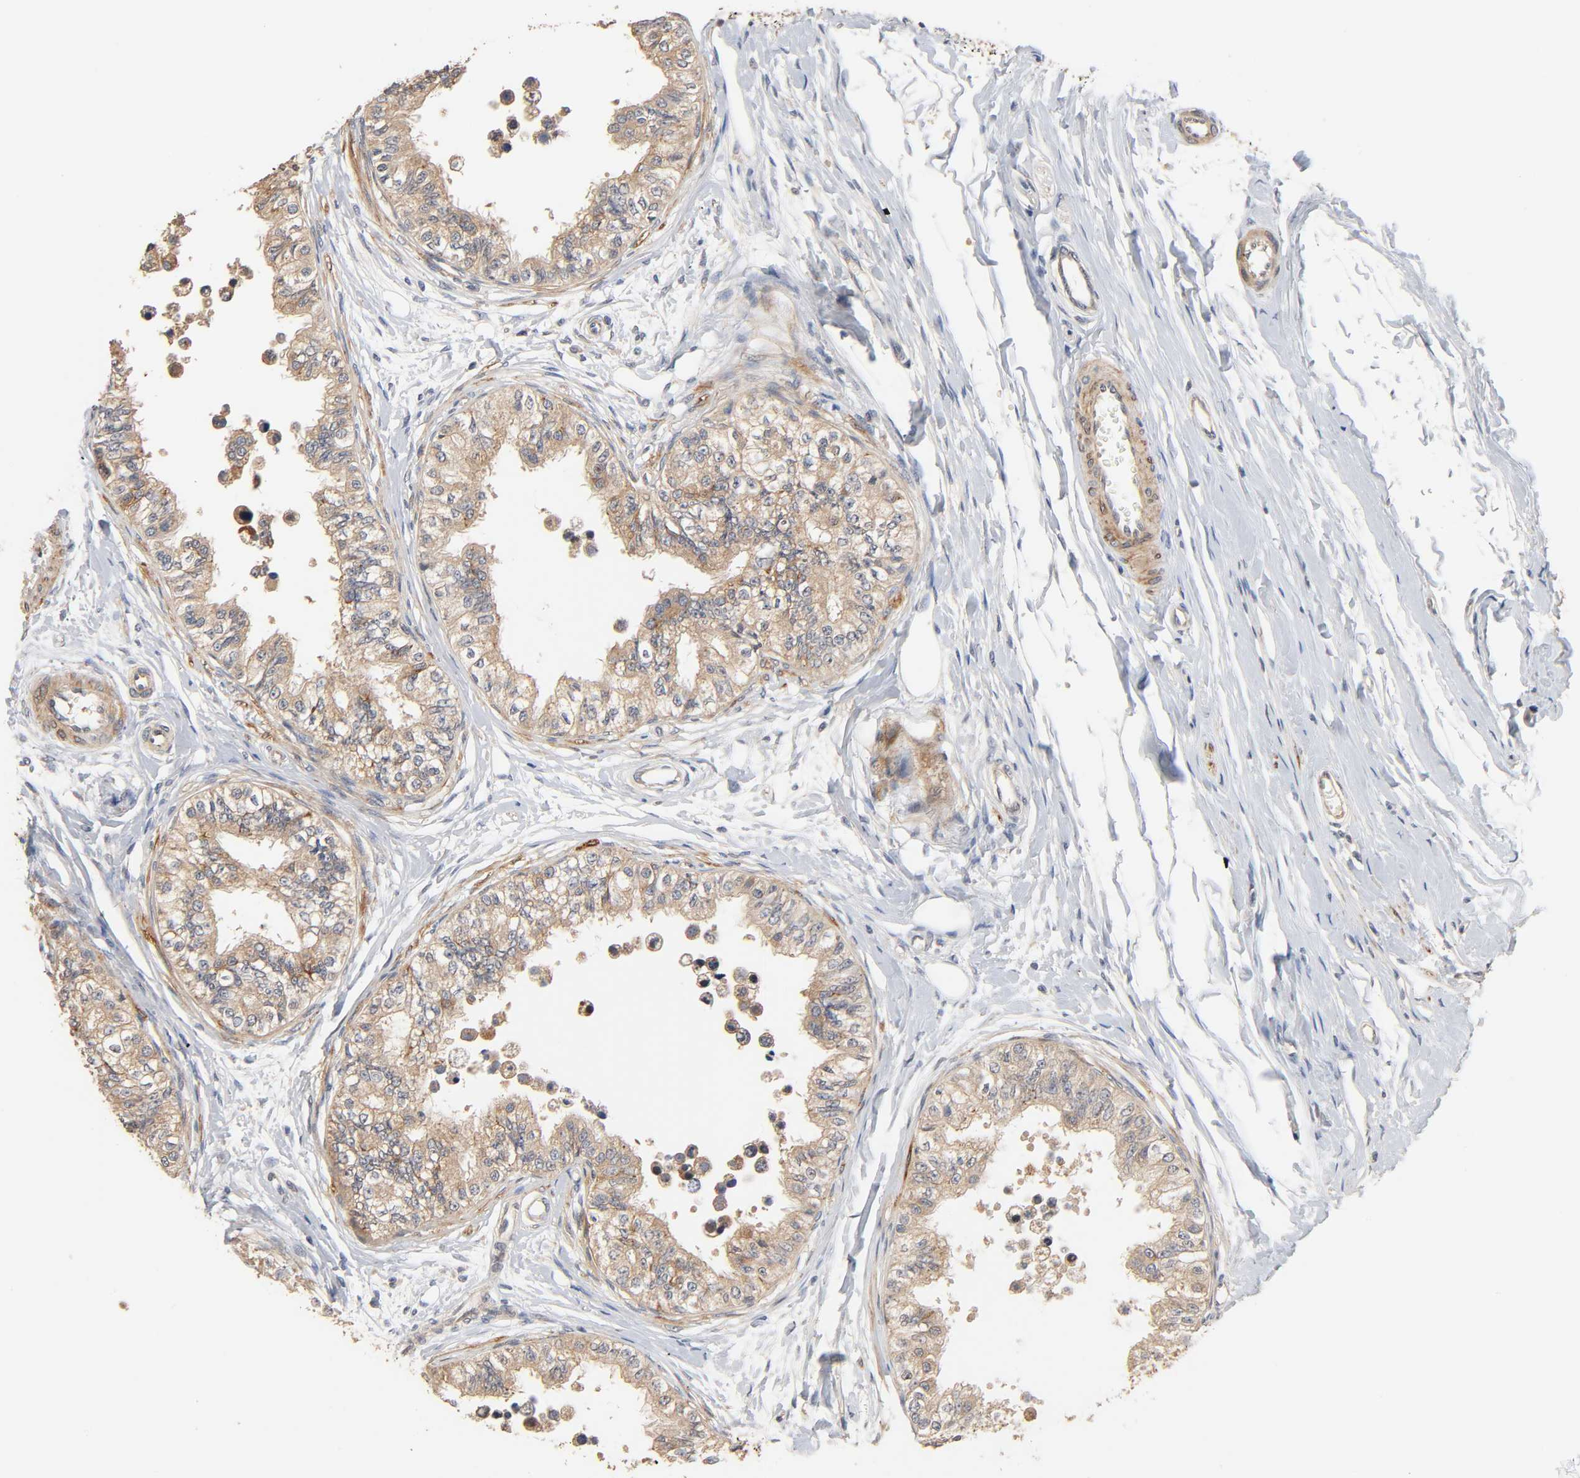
{"staining": {"intensity": "moderate", "quantity": ">75%", "location": "cytoplasmic/membranous"}, "tissue": "epididymis", "cell_type": "Glandular cells", "image_type": "normal", "snomed": [{"axis": "morphology", "description": "Normal tissue, NOS"}, {"axis": "morphology", "description": "Adenocarcinoma, metastatic, NOS"}, {"axis": "topography", "description": "Testis"}, {"axis": "topography", "description": "Epididymis"}], "caption": "This photomicrograph displays IHC staining of unremarkable human epididymis, with medium moderate cytoplasmic/membranous expression in approximately >75% of glandular cells.", "gene": "NEMF", "patient": {"sex": "male", "age": 26}}